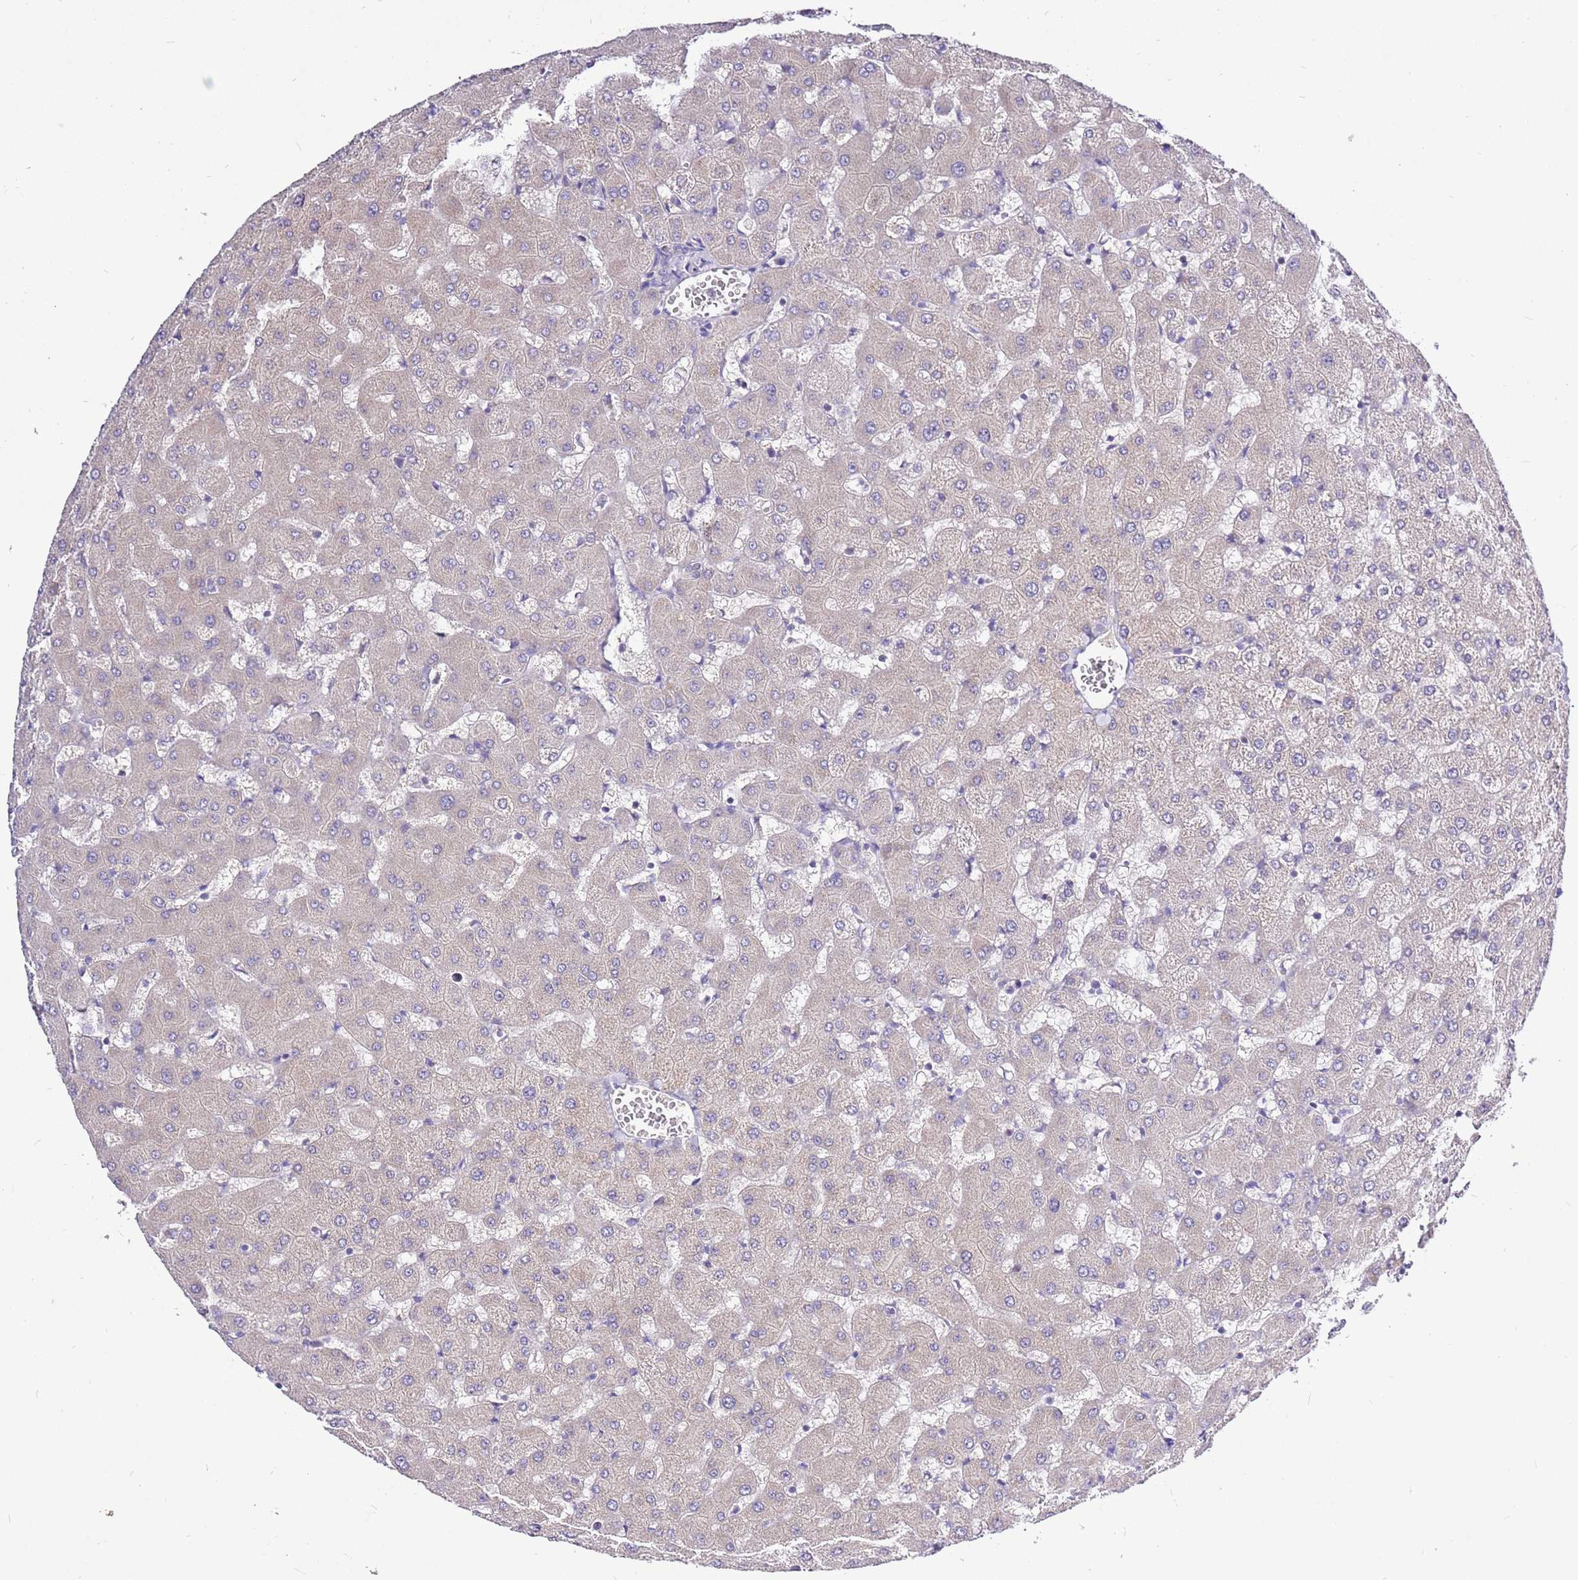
{"staining": {"intensity": "negative", "quantity": "none", "location": "none"}, "tissue": "liver", "cell_type": "Cholangiocytes", "image_type": "normal", "snomed": [{"axis": "morphology", "description": "Normal tissue, NOS"}, {"axis": "topography", "description": "Liver"}], "caption": "Cholangiocytes show no significant staining in unremarkable liver.", "gene": "GLCE", "patient": {"sex": "female", "age": 63}}